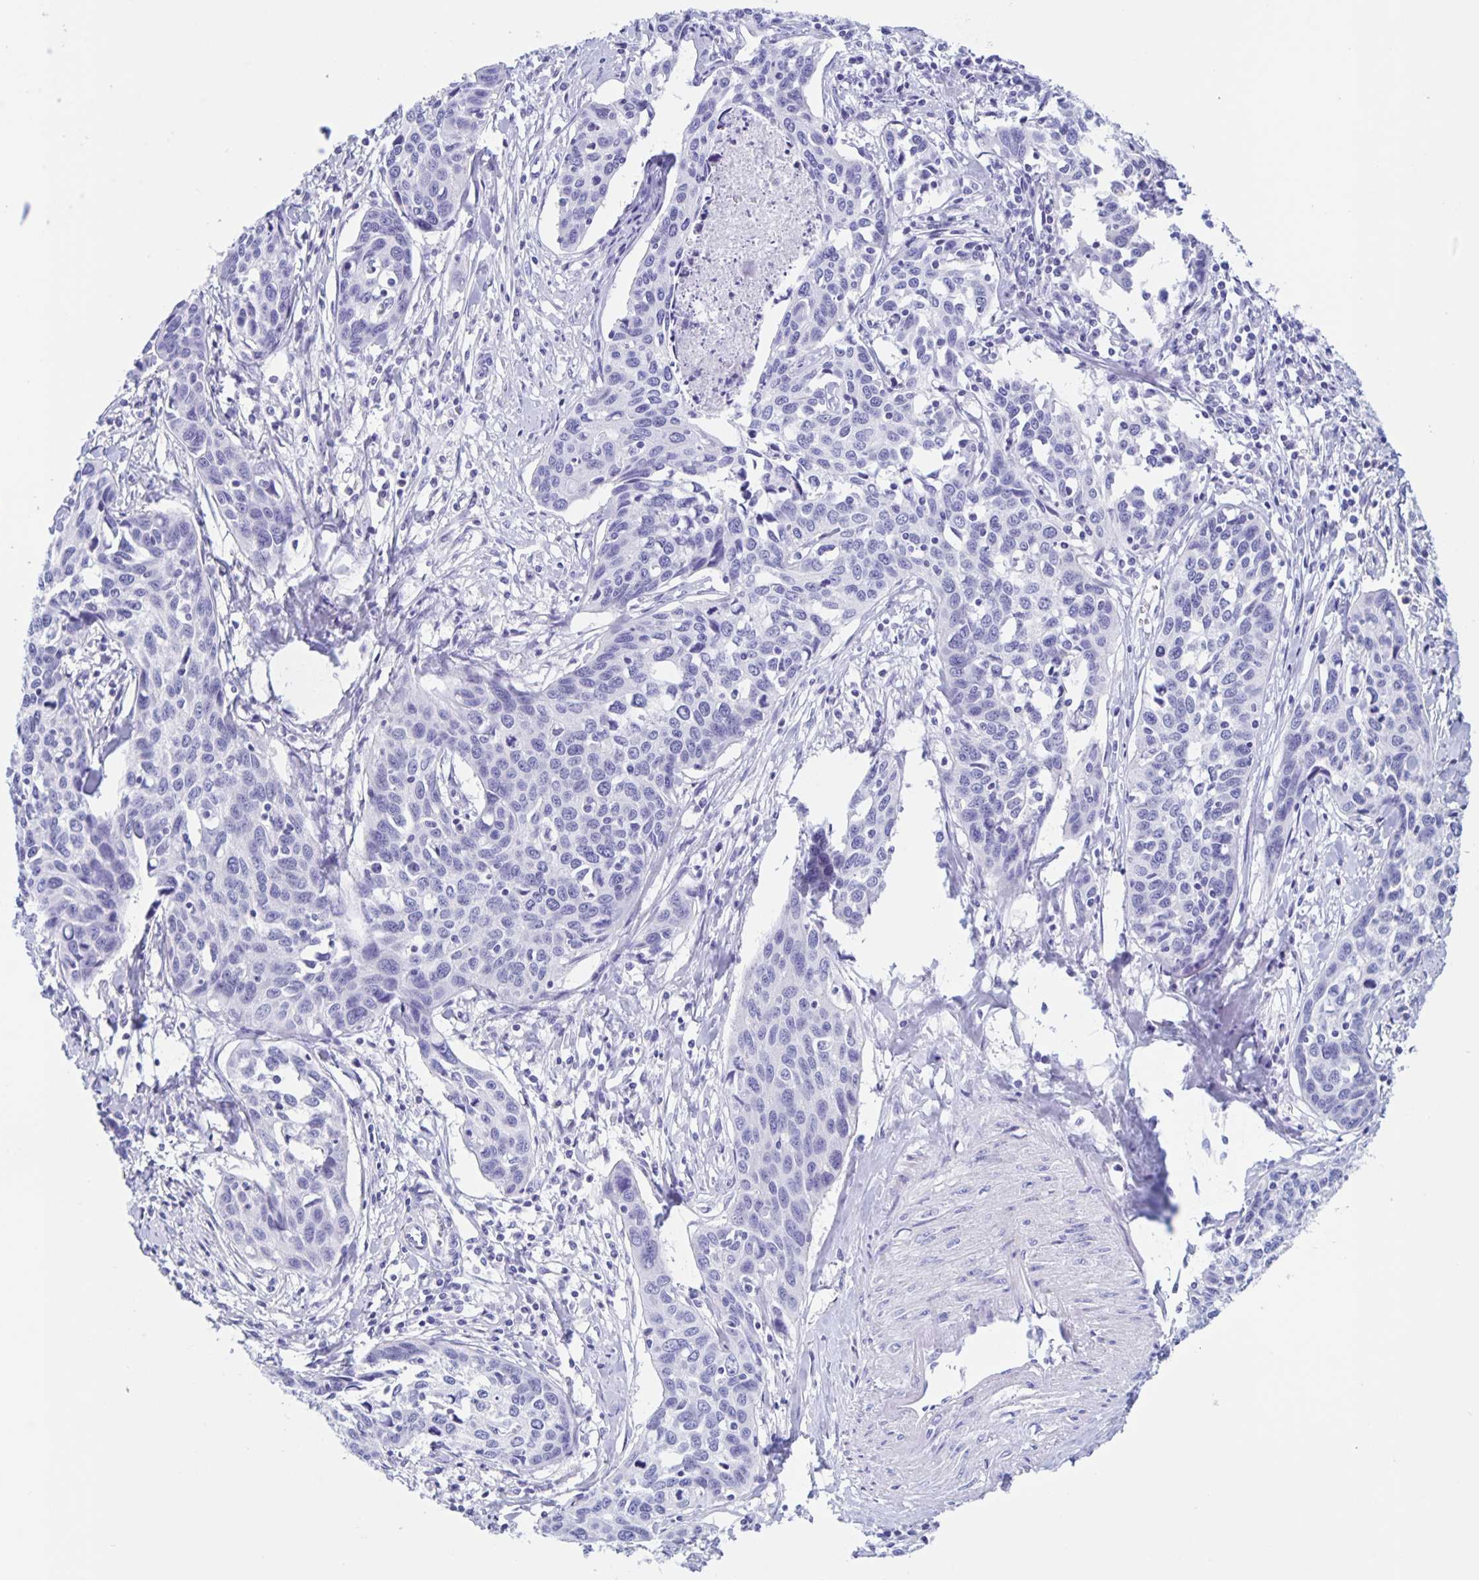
{"staining": {"intensity": "negative", "quantity": "none", "location": "none"}, "tissue": "cervical cancer", "cell_type": "Tumor cells", "image_type": "cancer", "snomed": [{"axis": "morphology", "description": "Squamous cell carcinoma, NOS"}, {"axis": "topography", "description": "Cervix"}], "caption": "IHC histopathology image of neoplastic tissue: cervical cancer (squamous cell carcinoma) stained with DAB reveals no significant protein staining in tumor cells. (IHC, brightfield microscopy, high magnification).", "gene": "DMBT1", "patient": {"sex": "female", "age": 31}}